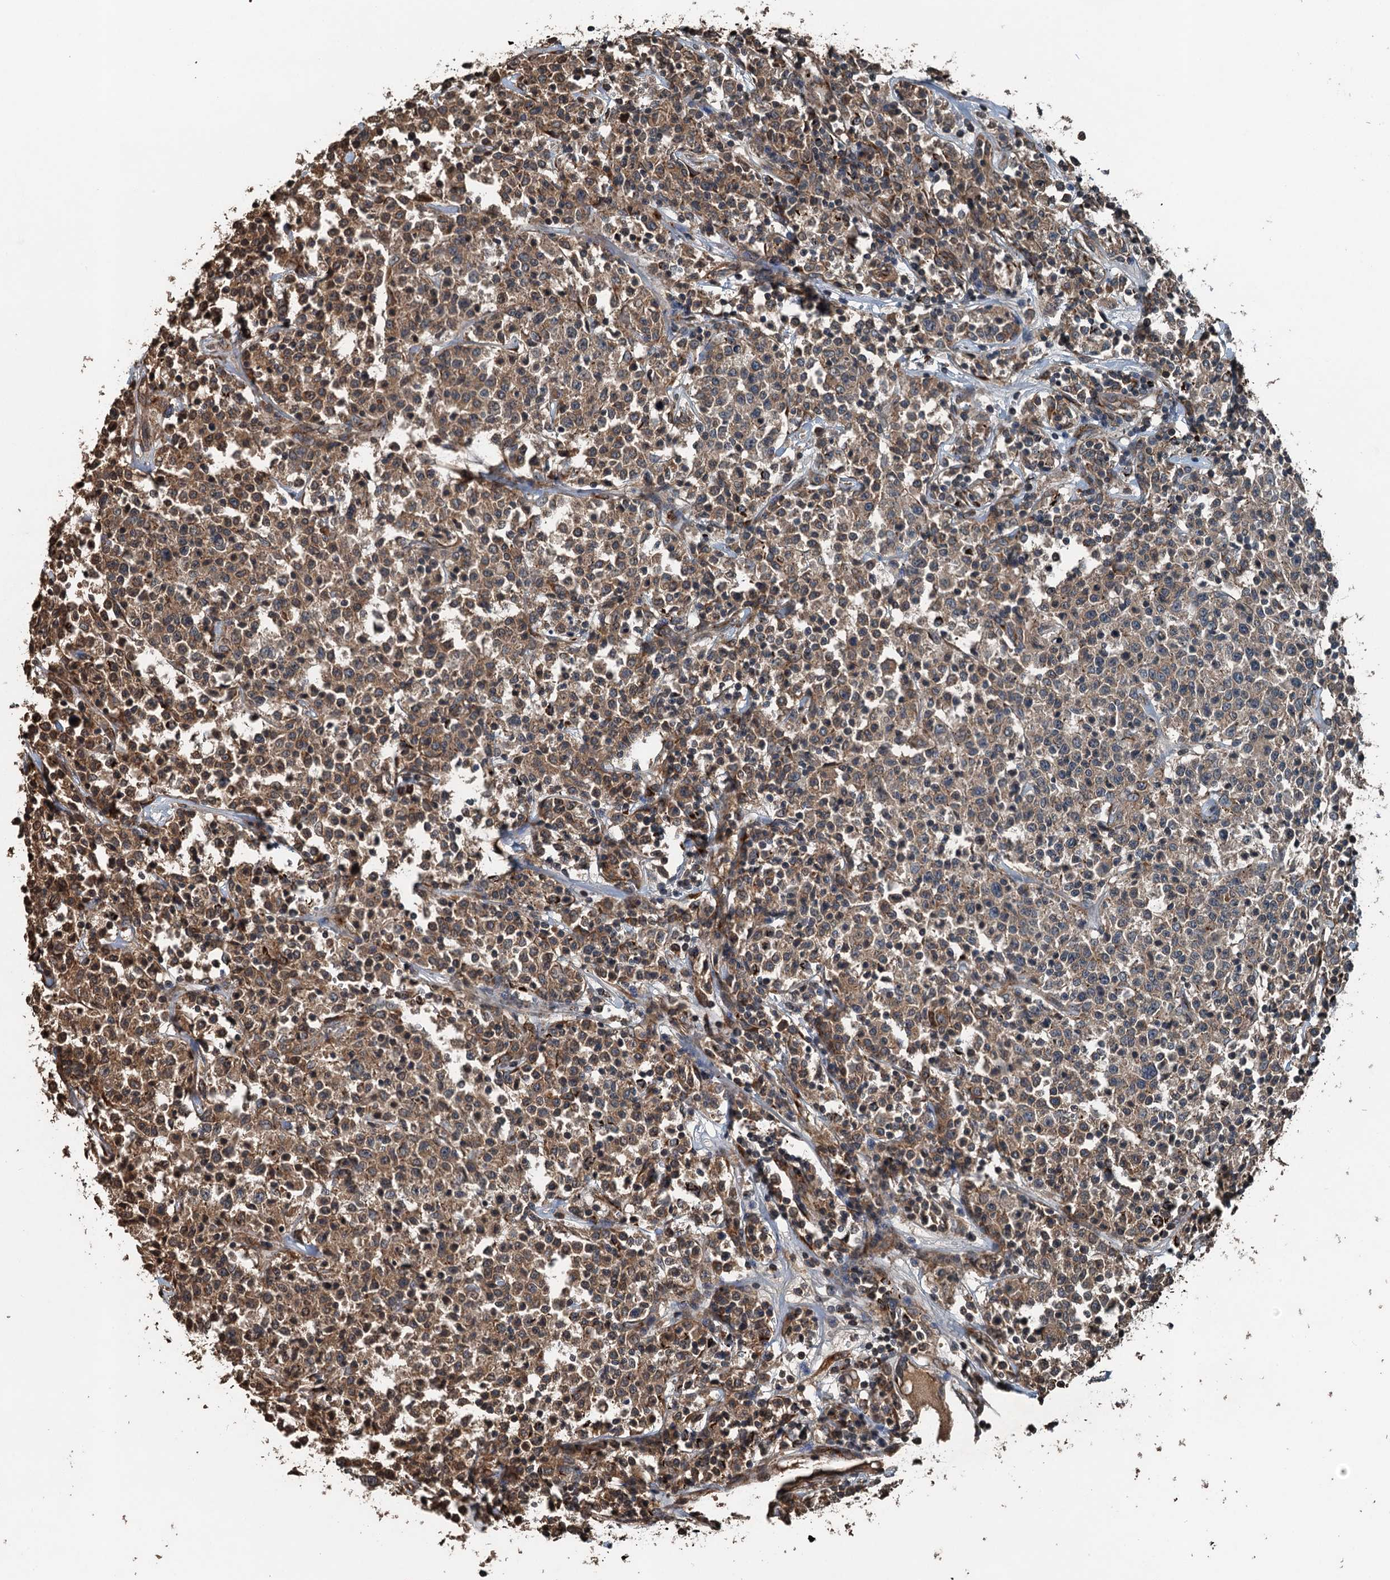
{"staining": {"intensity": "moderate", "quantity": ">75%", "location": "cytoplasmic/membranous,nuclear"}, "tissue": "lymphoma", "cell_type": "Tumor cells", "image_type": "cancer", "snomed": [{"axis": "morphology", "description": "Malignant lymphoma, non-Hodgkin's type, Low grade"}, {"axis": "topography", "description": "Small intestine"}], "caption": "Moderate cytoplasmic/membranous and nuclear protein expression is identified in approximately >75% of tumor cells in malignant lymphoma, non-Hodgkin's type (low-grade).", "gene": "TCTN1", "patient": {"sex": "female", "age": 59}}